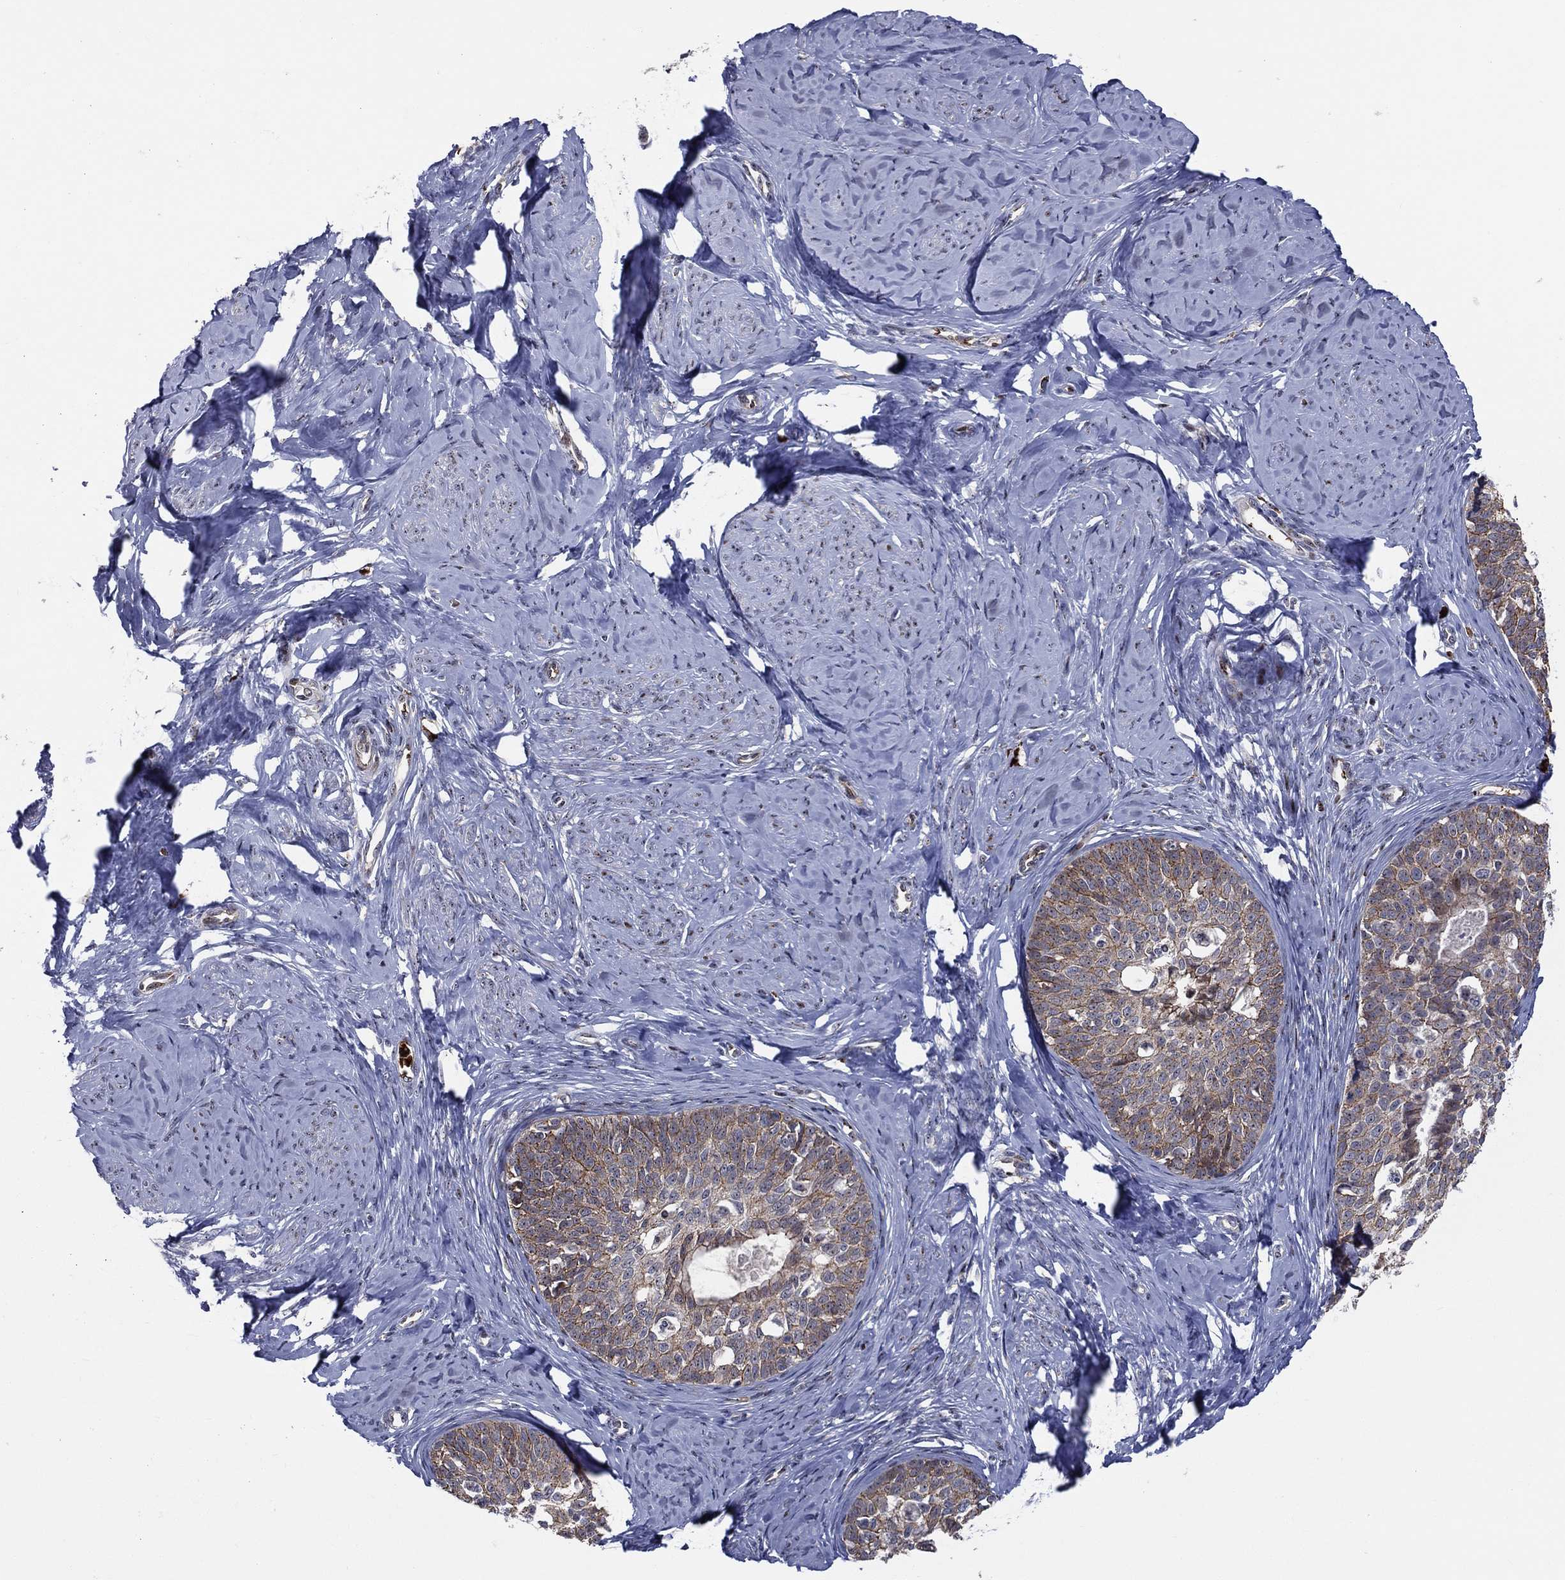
{"staining": {"intensity": "moderate", "quantity": ">75%", "location": "cytoplasmic/membranous"}, "tissue": "cervical cancer", "cell_type": "Tumor cells", "image_type": "cancer", "snomed": [{"axis": "morphology", "description": "Squamous cell carcinoma, NOS"}, {"axis": "topography", "description": "Cervix"}], "caption": "Tumor cells display moderate cytoplasmic/membranous expression in approximately >75% of cells in squamous cell carcinoma (cervical).", "gene": "VHL", "patient": {"sex": "female", "age": 51}}